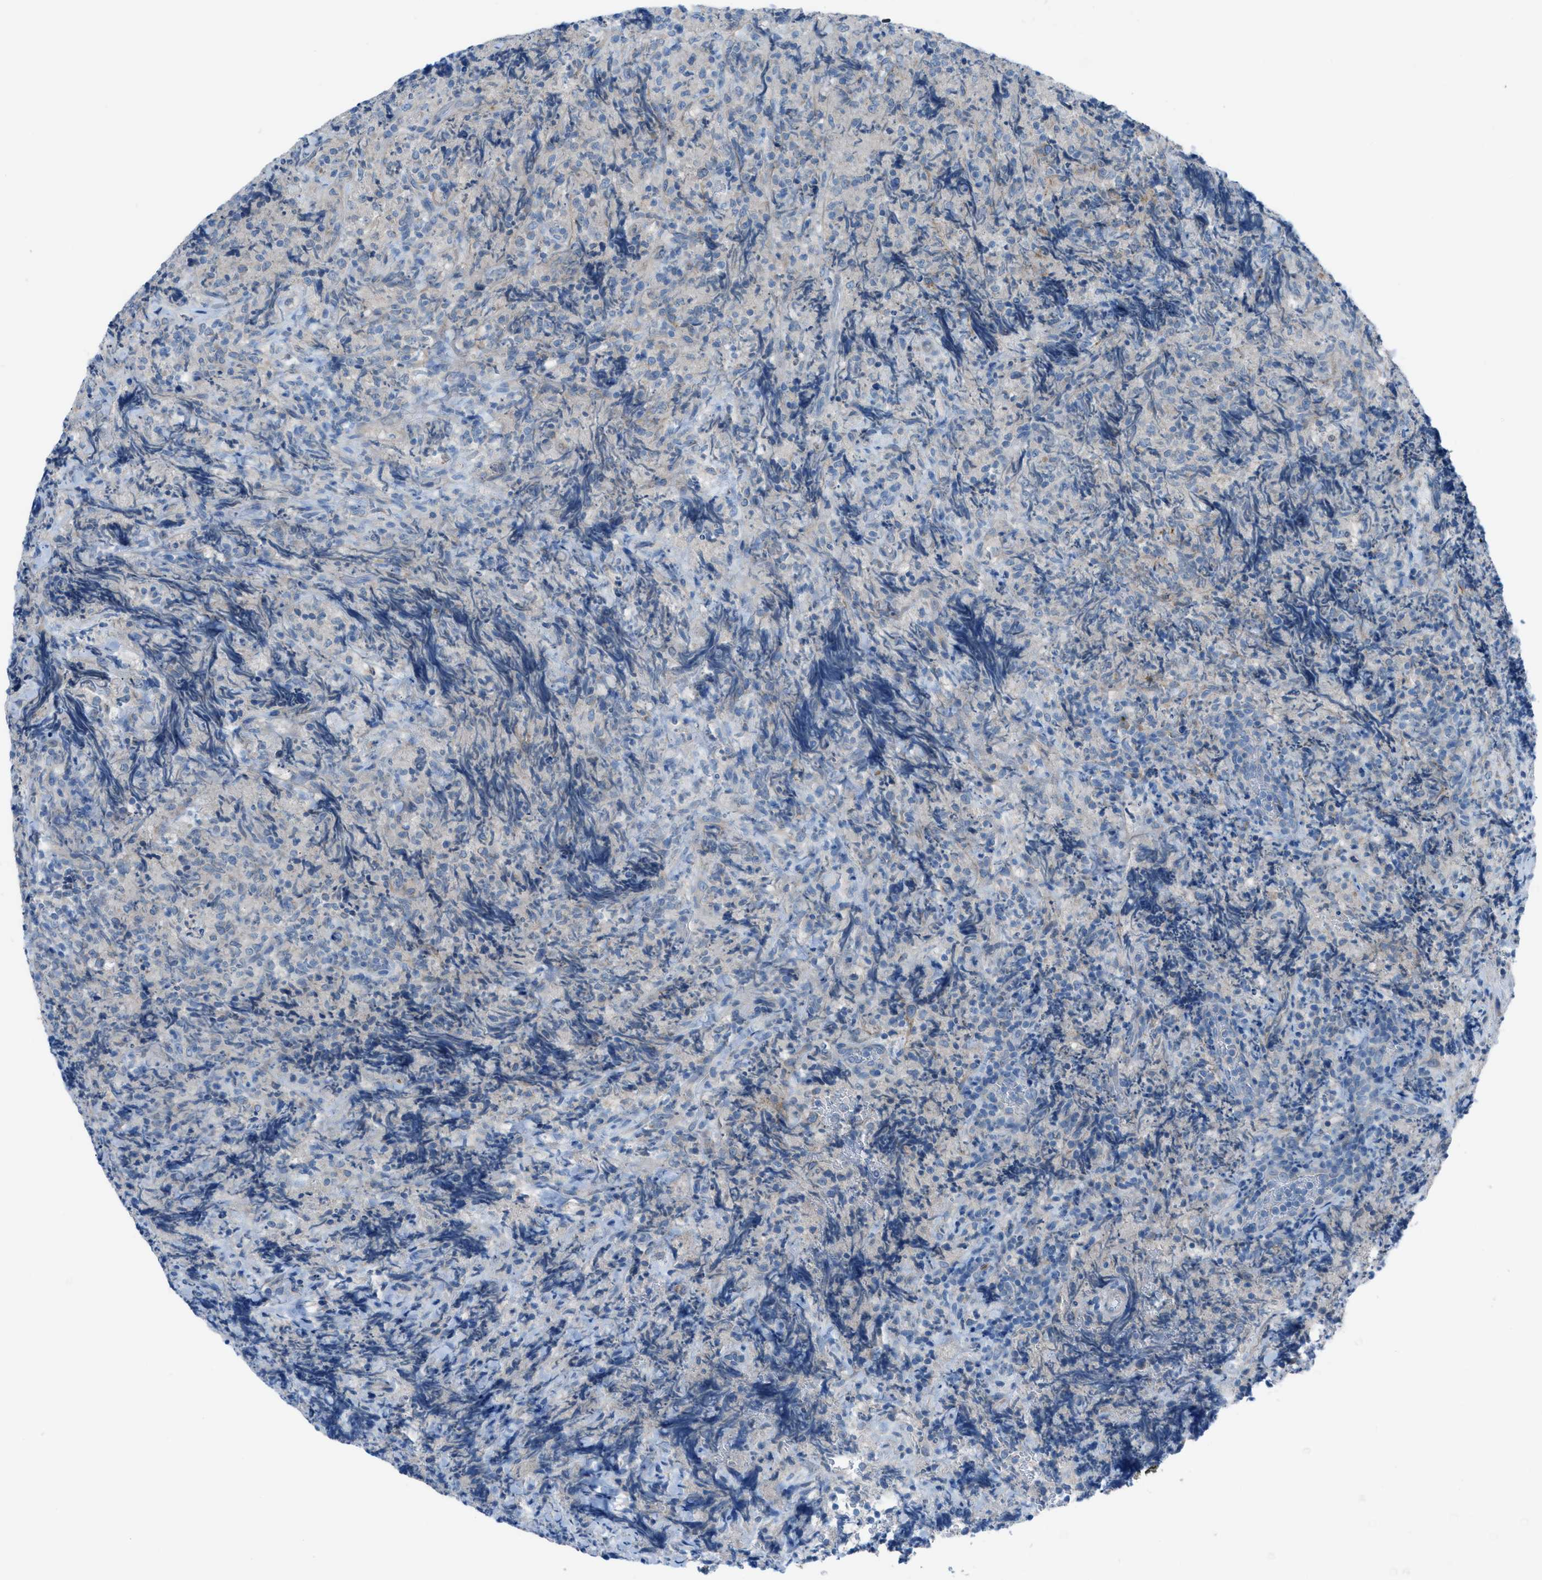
{"staining": {"intensity": "negative", "quantity": "none", "location": "none"}, "tissue": "lymphoma", "cell_type": "Tumor cells", "image_type": "cancer", "snomed": [{"axis": "morphology", "description": "Malignant lymphoma, non-Hodgkin's type, High grade"}, {"axis": "topography", "description": "Tonsil"}], "caption": "IHC image of human lymphoma stained for a protein (brown), which exhibits no expression in tumor cells. (DAB (3,3'-diaminobenzidine) immunohistochemistry (IHC), high magnification).", "gene": "C5AR2", "patient": {"sex": "female", "age": 36}}